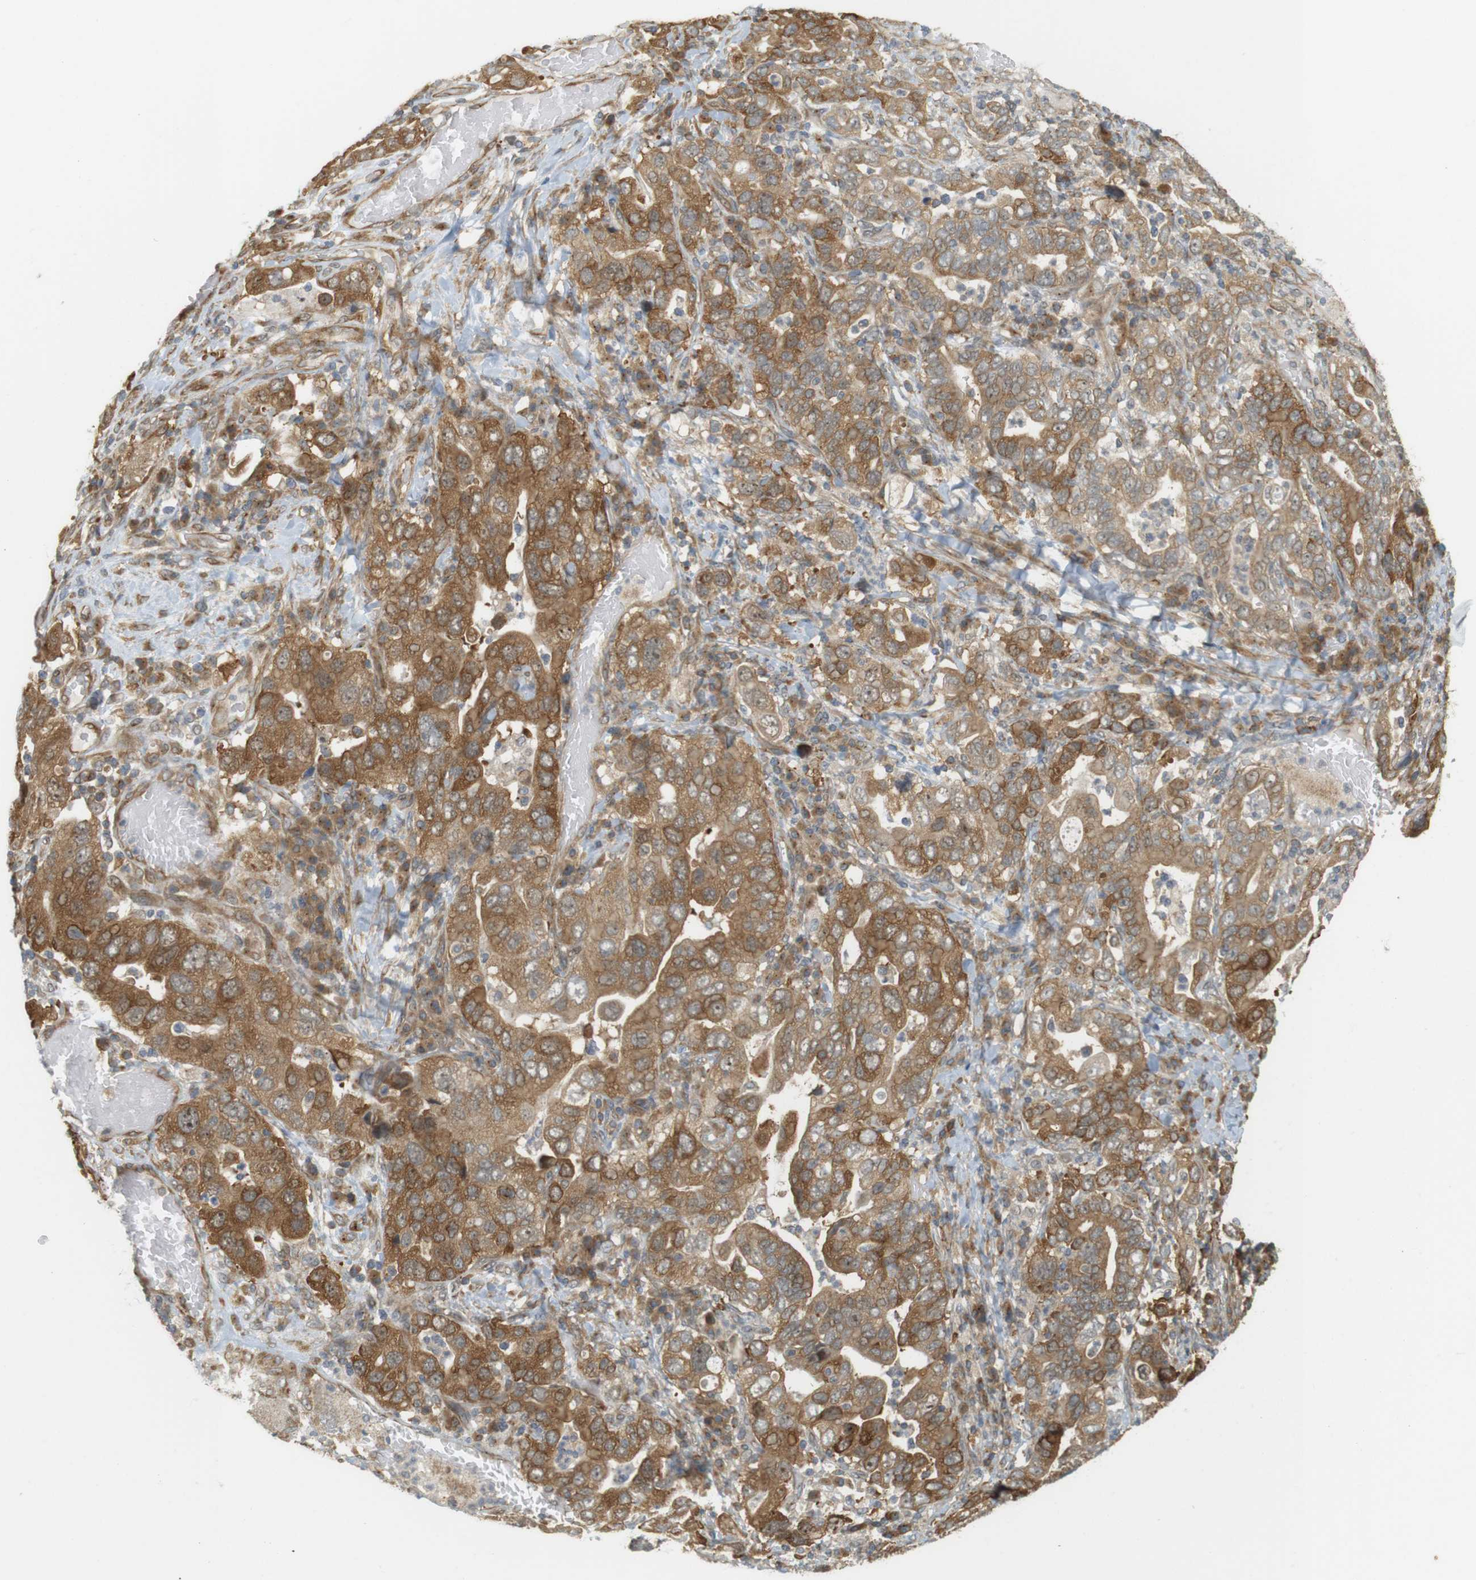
{"staining": {"intensity": "moderate", "quantity": ">75%", "location": "cytoplasmic/membranous,nuclear"}, "tissue": "stomach cancer", "cell_type": "Tumor cells", "image_type": "cancer", "snomed": [{"axis": "morphology", "description": "Adenocarcinoma, NOS"}, {"axis": "topography", "description": "Stomach, upper"}], "caption": "Protein expression by IHC demonstrates moderate cytoplasmic/membranous and nuclear expression in about >75% of tumor cells in stomach cancer (adenocarcinoma). (Brightfield microscopy of DAB IHC at high magnification).", "gene": "PA2G4", "patient": {"sex": "male", "age": 62}}